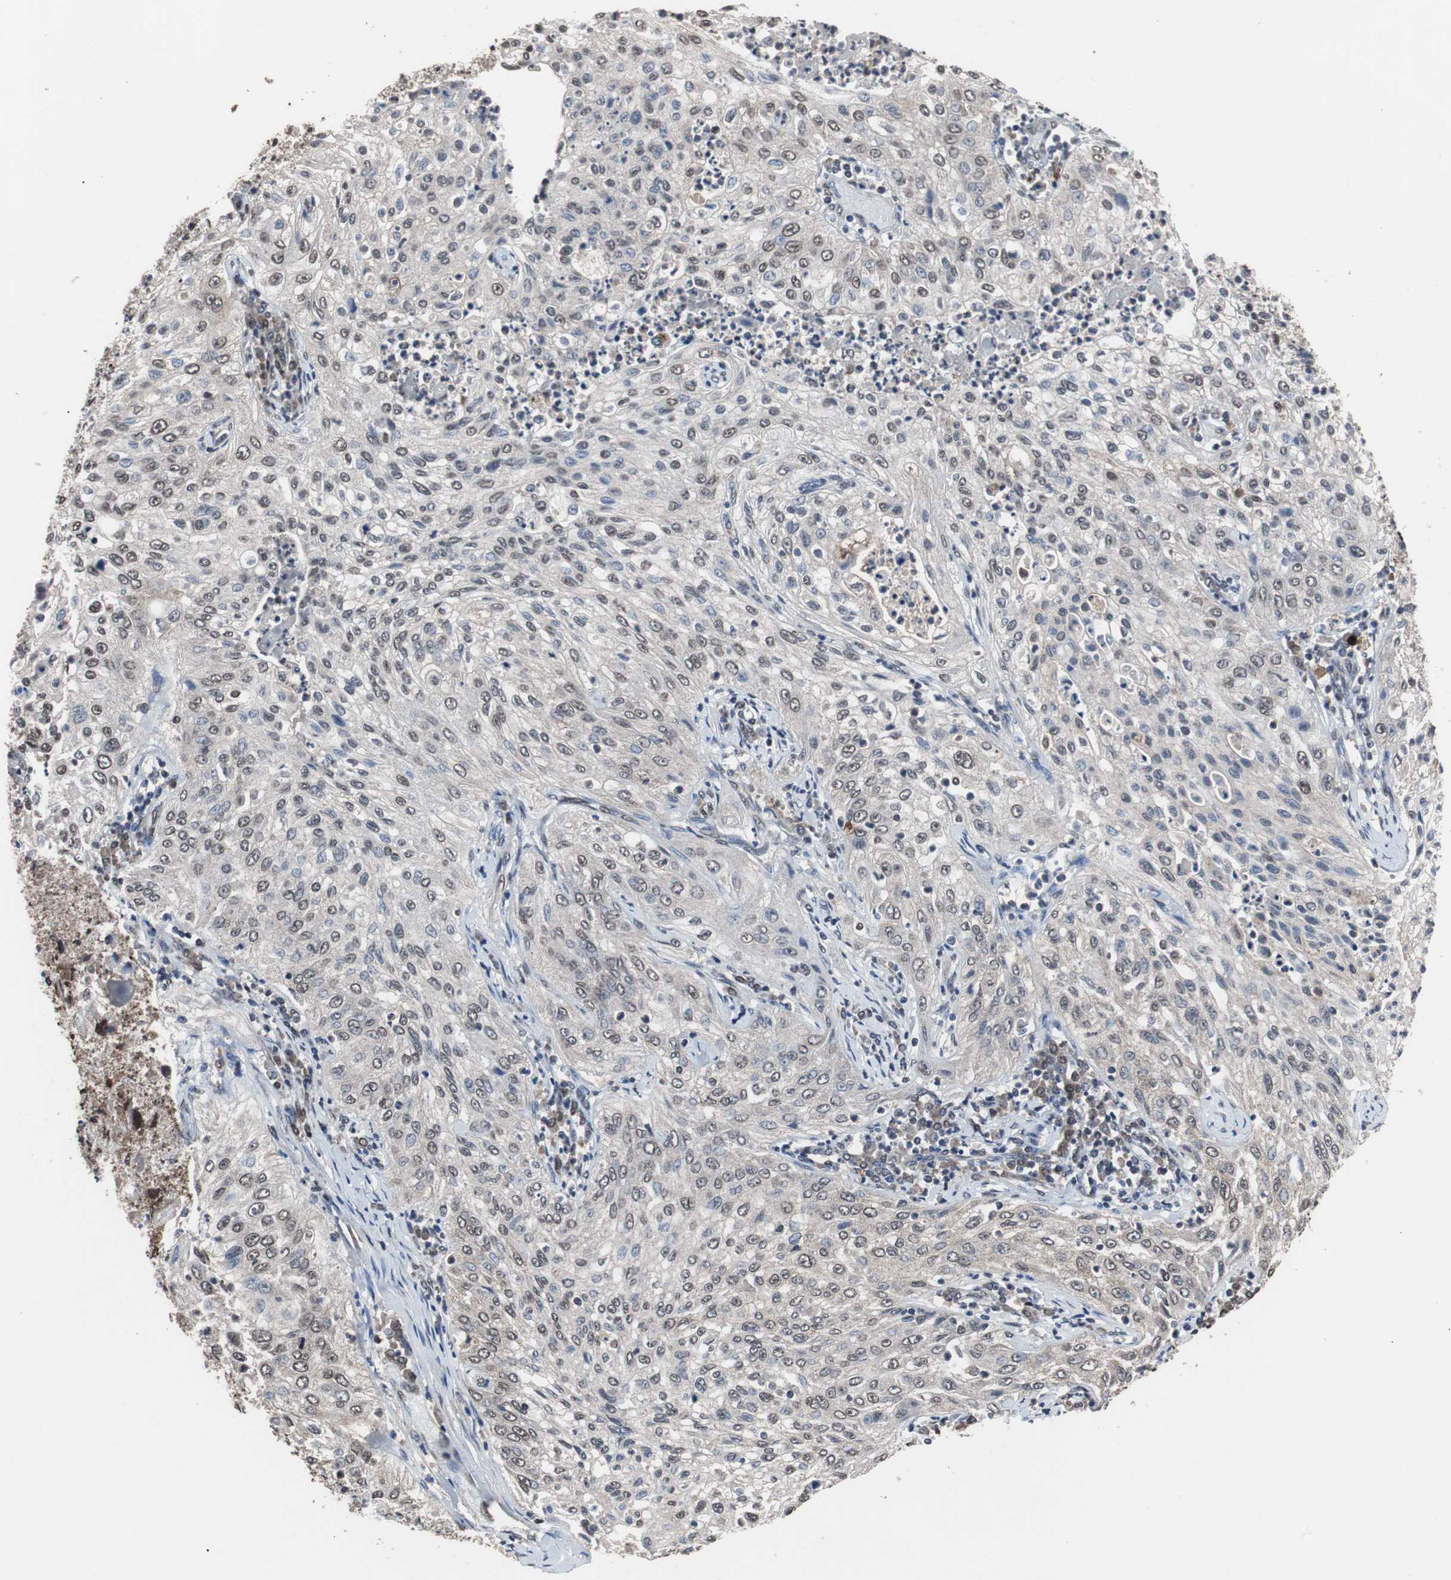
{"staining": {"intensity": "weak", "quantity": "25%-75%", "location": "nuclear"}, "tissue": "lung cancer", "cell_type": "Tumor cells", "image_type": "cancer", "snomed": [{"axis": "morphology", "description": "Inflammation, NOS"}, {"axis": "morphology", "description": "Squamous cell carcinoma, NOS"}, {"axis": "topography", "description": "Lymph node"}, {"axis": "topography", "description": "Soft tissue"}, {"axis": "topography", "description": "Lung"}], "caption": "Lung cancer stained with a protein marker reveals weak staining in tumor cells.", "gene": "MED27", "patient": {"sex": "male", "age": 66}}